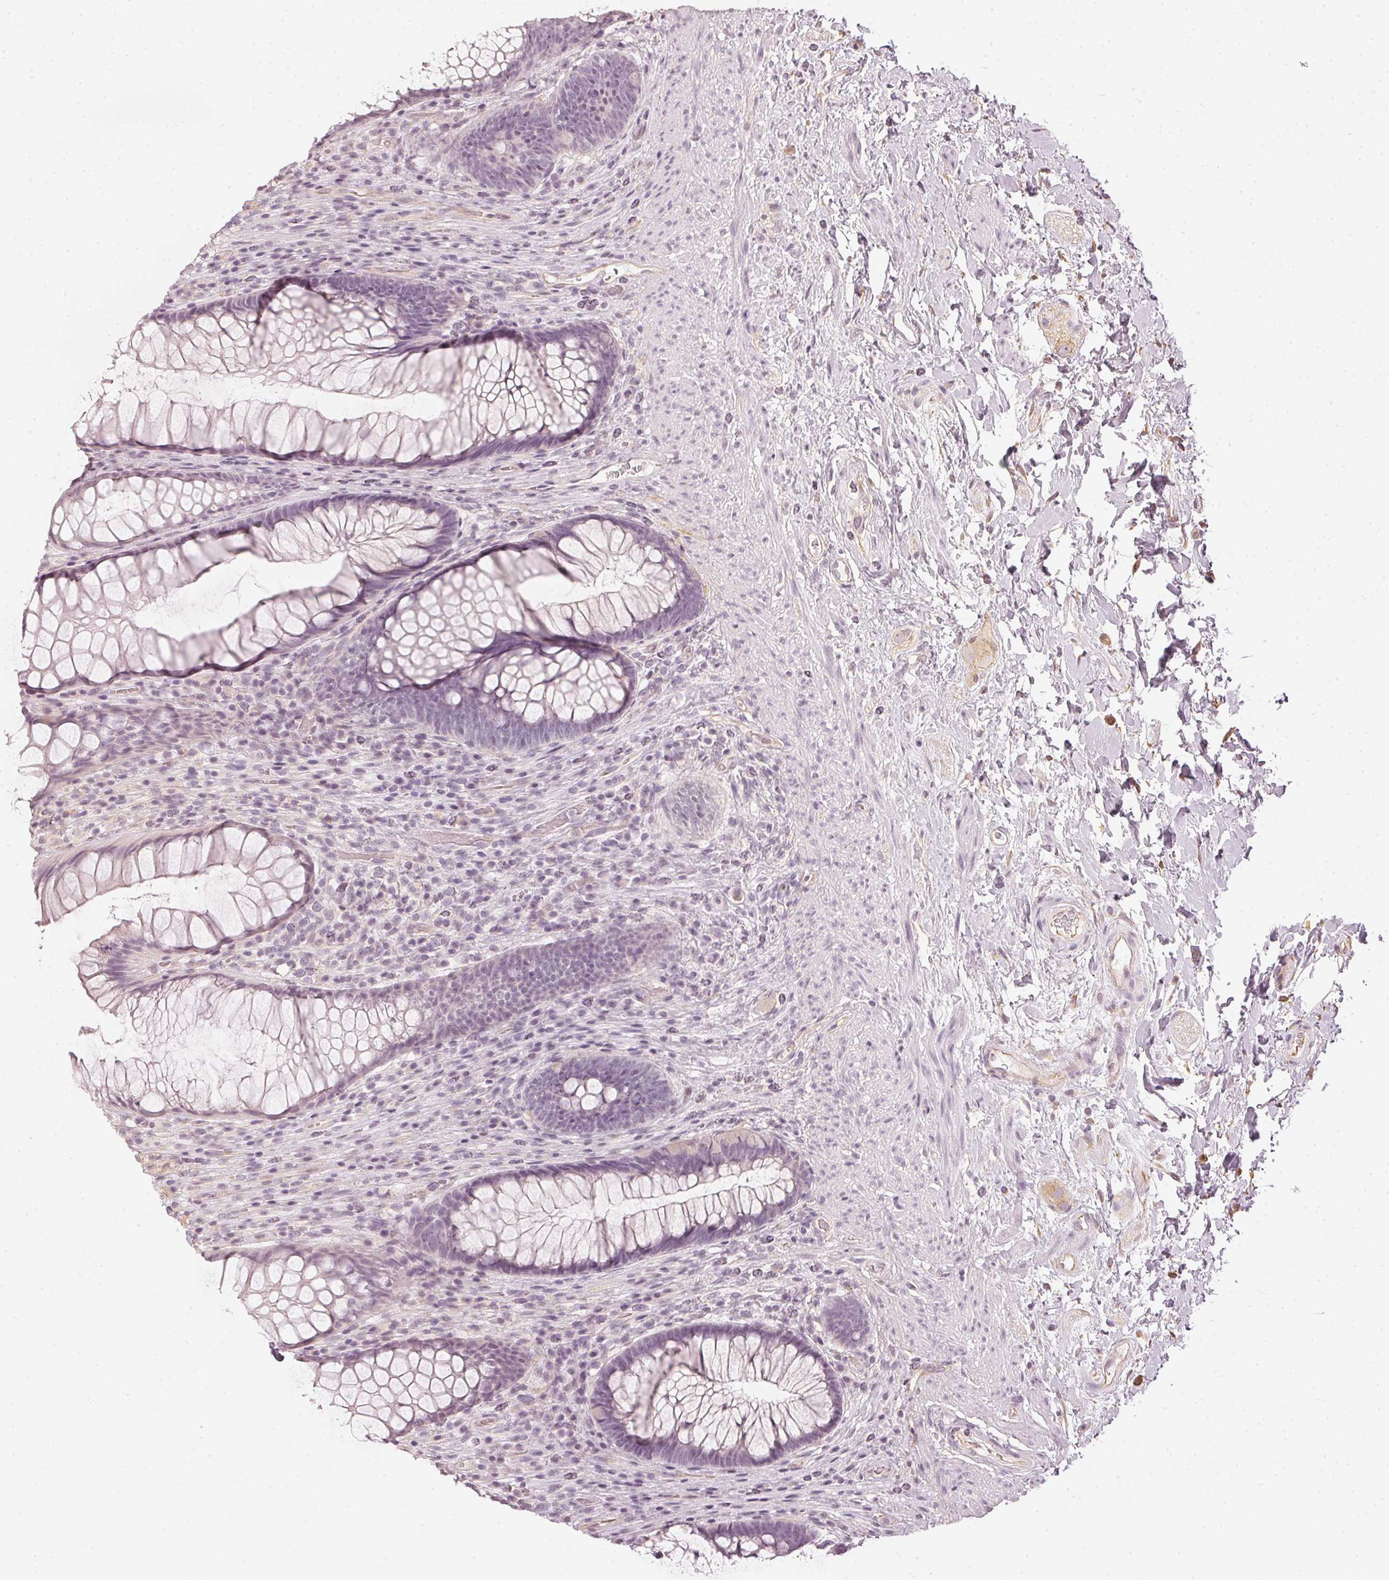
{"staining": {"intensity": "negative", "quantity": "none", "location": "none"}, "tissue": "rectum", "cell_type": "Glandular cells", "image_type": "normal", "snomed": [{"axis": "morphology", "description": "Normal tissue, NOS"}, {"axis": "topography", "description": "Smooth muscle"}, {"axis": "topography", "description": "Rectum"}], "caption": "DAB (3,3'-diaminobenzidine) immunohistochemical staining of benign rectum shows no significant expression in glandular cells.", "gene": "APLP1", "patient": {"sex": "male", "age": 53}}